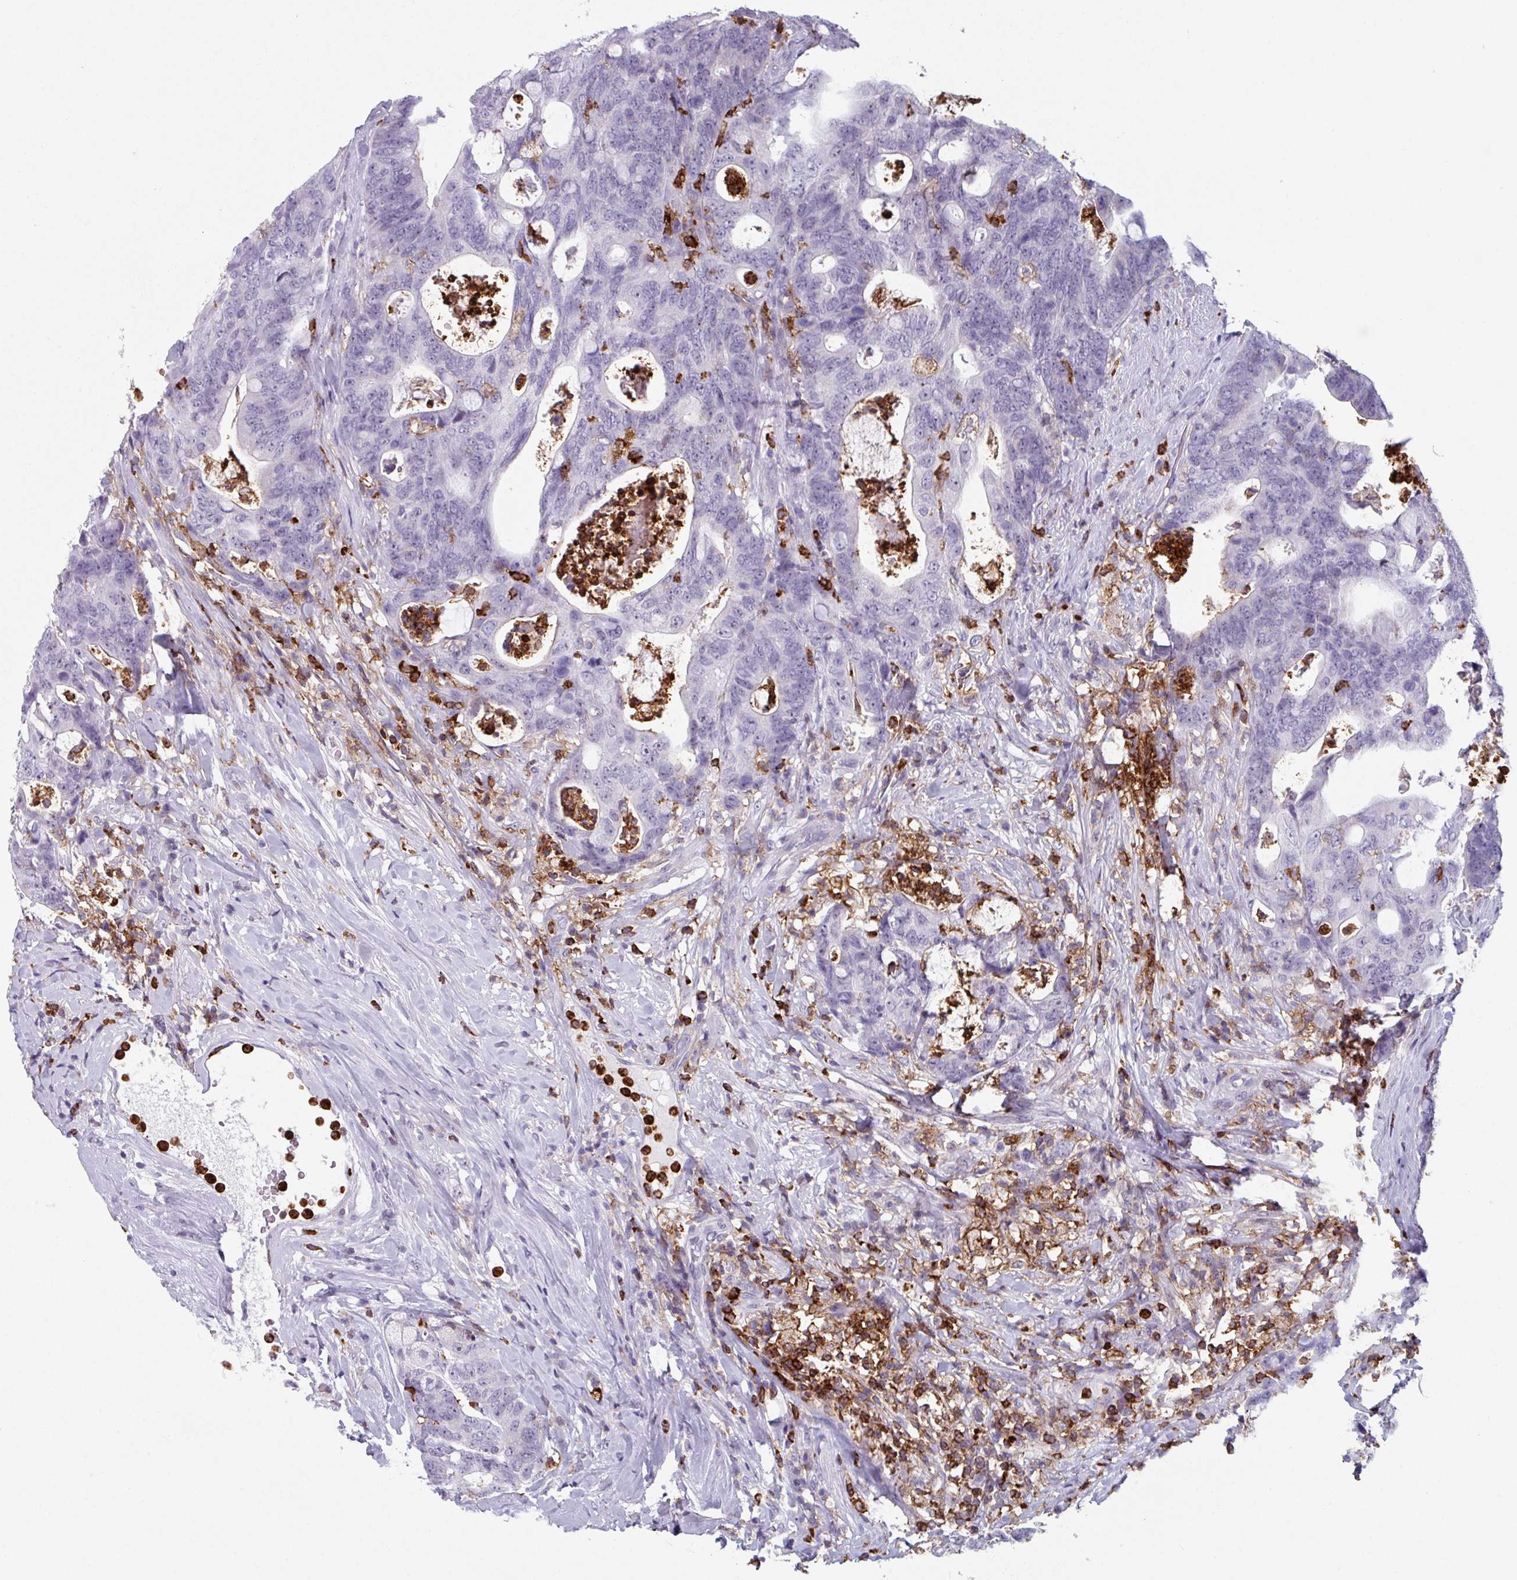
{"staining": {"intensity": "negative", "quantity": "none", "location": "none"}, "tissue": "colorectal cancer", "cell_type": "Tumor cells", "image_type": "cancer", "snomed": [{"axis": "morphology", "description": "Adenocarcinoma, NOS"}, {"axis": "topography", "description": "Colon"}], "caption": "Immunohistochemical staining of human colorectal cancer (adenocarcinoma) displays no significant staining in tumor cells.", "gene": "EXOSC5", "patient": {"sex": "female", "age": 82}}